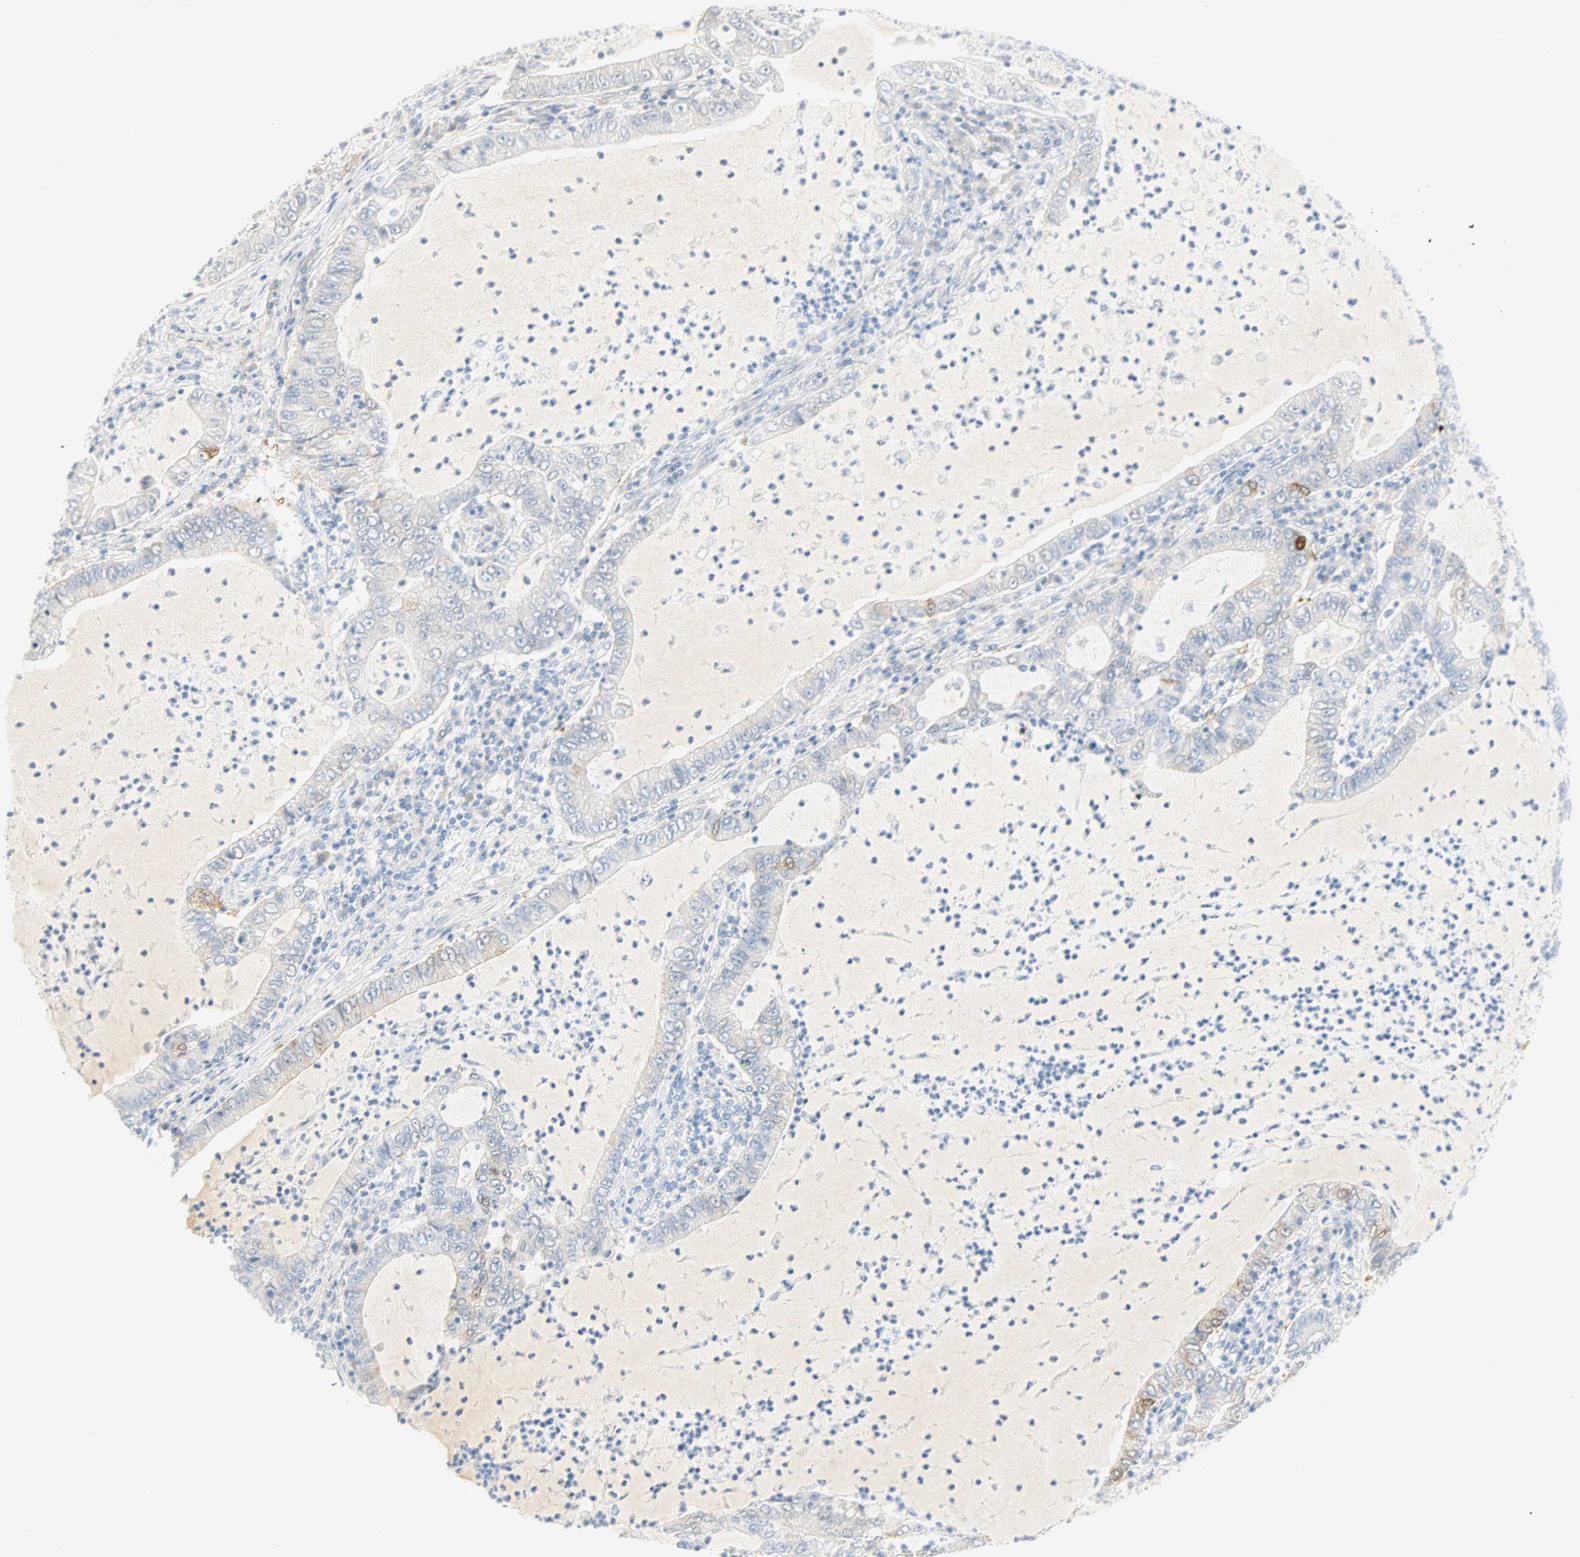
{"staining": {"intensity": "negative", "quantity": "none", "location": "none"}, "tissue": "lung cancer", "cell_type": "Tumor cells", "image_type": "cancer", "snomed": [{"axis": "morphology", "description": "Adenocarcinoma, NOS"}, {"axis": "topography", "description": "Lung"}], "caption": "IHC photomicrograph of neoplastic tissue: human lung adenocarcinoma stained with DAB (3,3'-diaminobenzidine) exhibits no significant protein expression in tumor cells.", "gene": "SELENBP1", "patient": {"sex": "female", "age": 51}}